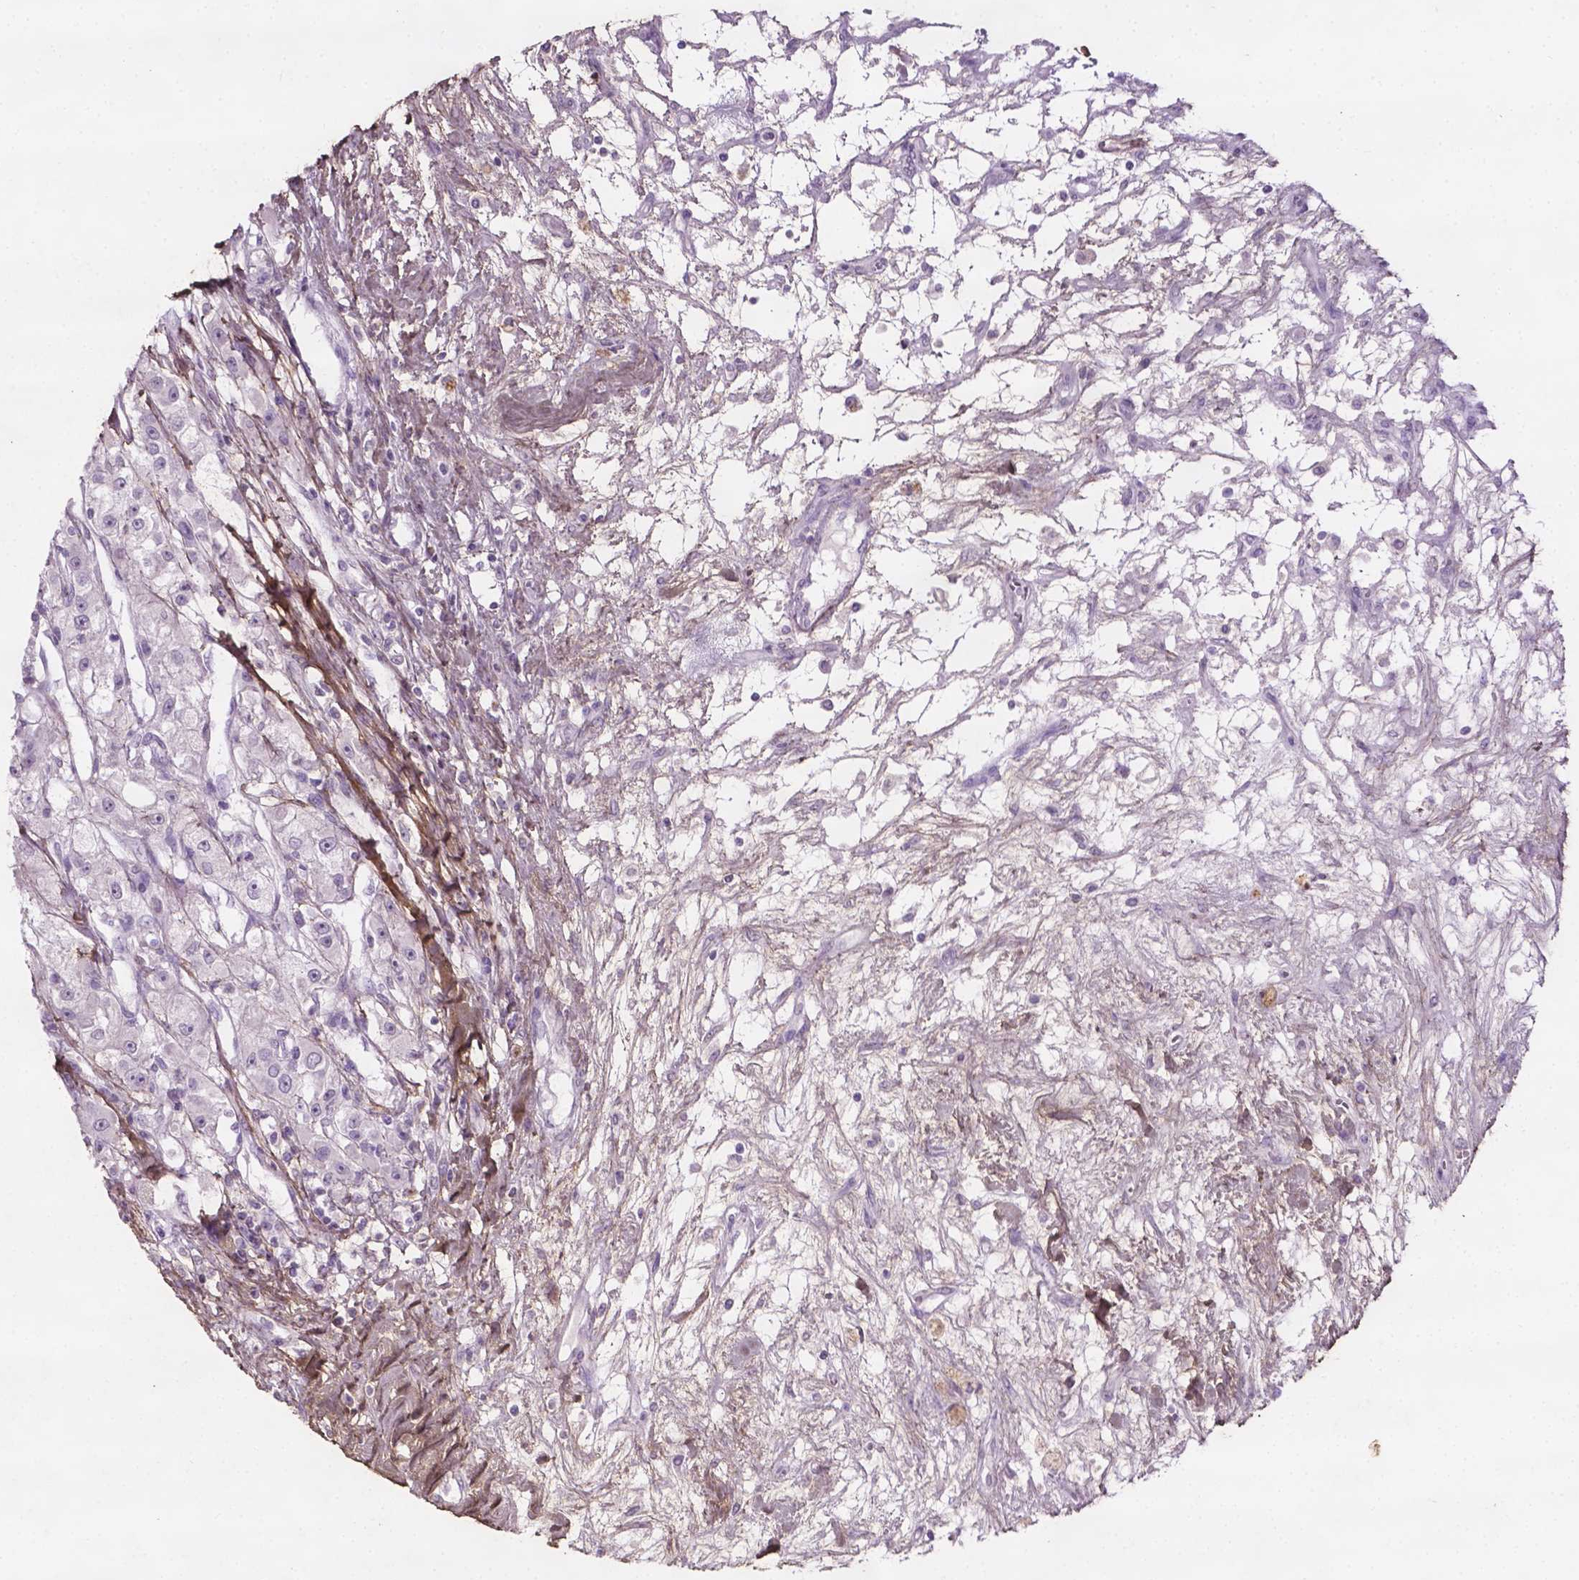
{"staining": {"intensity": "negative", "quantity": "none", "location": "none"}, "tissue": "renal cancer", "cell_type": "Tumor cells", "image_type": "cancer", "snomed": [{"axis": "morphology", "description": "Adenocarcinoma, NOS"}, {"axis": "topography", "description": "Kidney"}], "caption": "Human renal adenocarcinoma stained for a protein using immunohistochemistry demonstrates no expression in tumor cells.", "gene": "DLG2", "patient": {"sex": "female", "age": 63}}